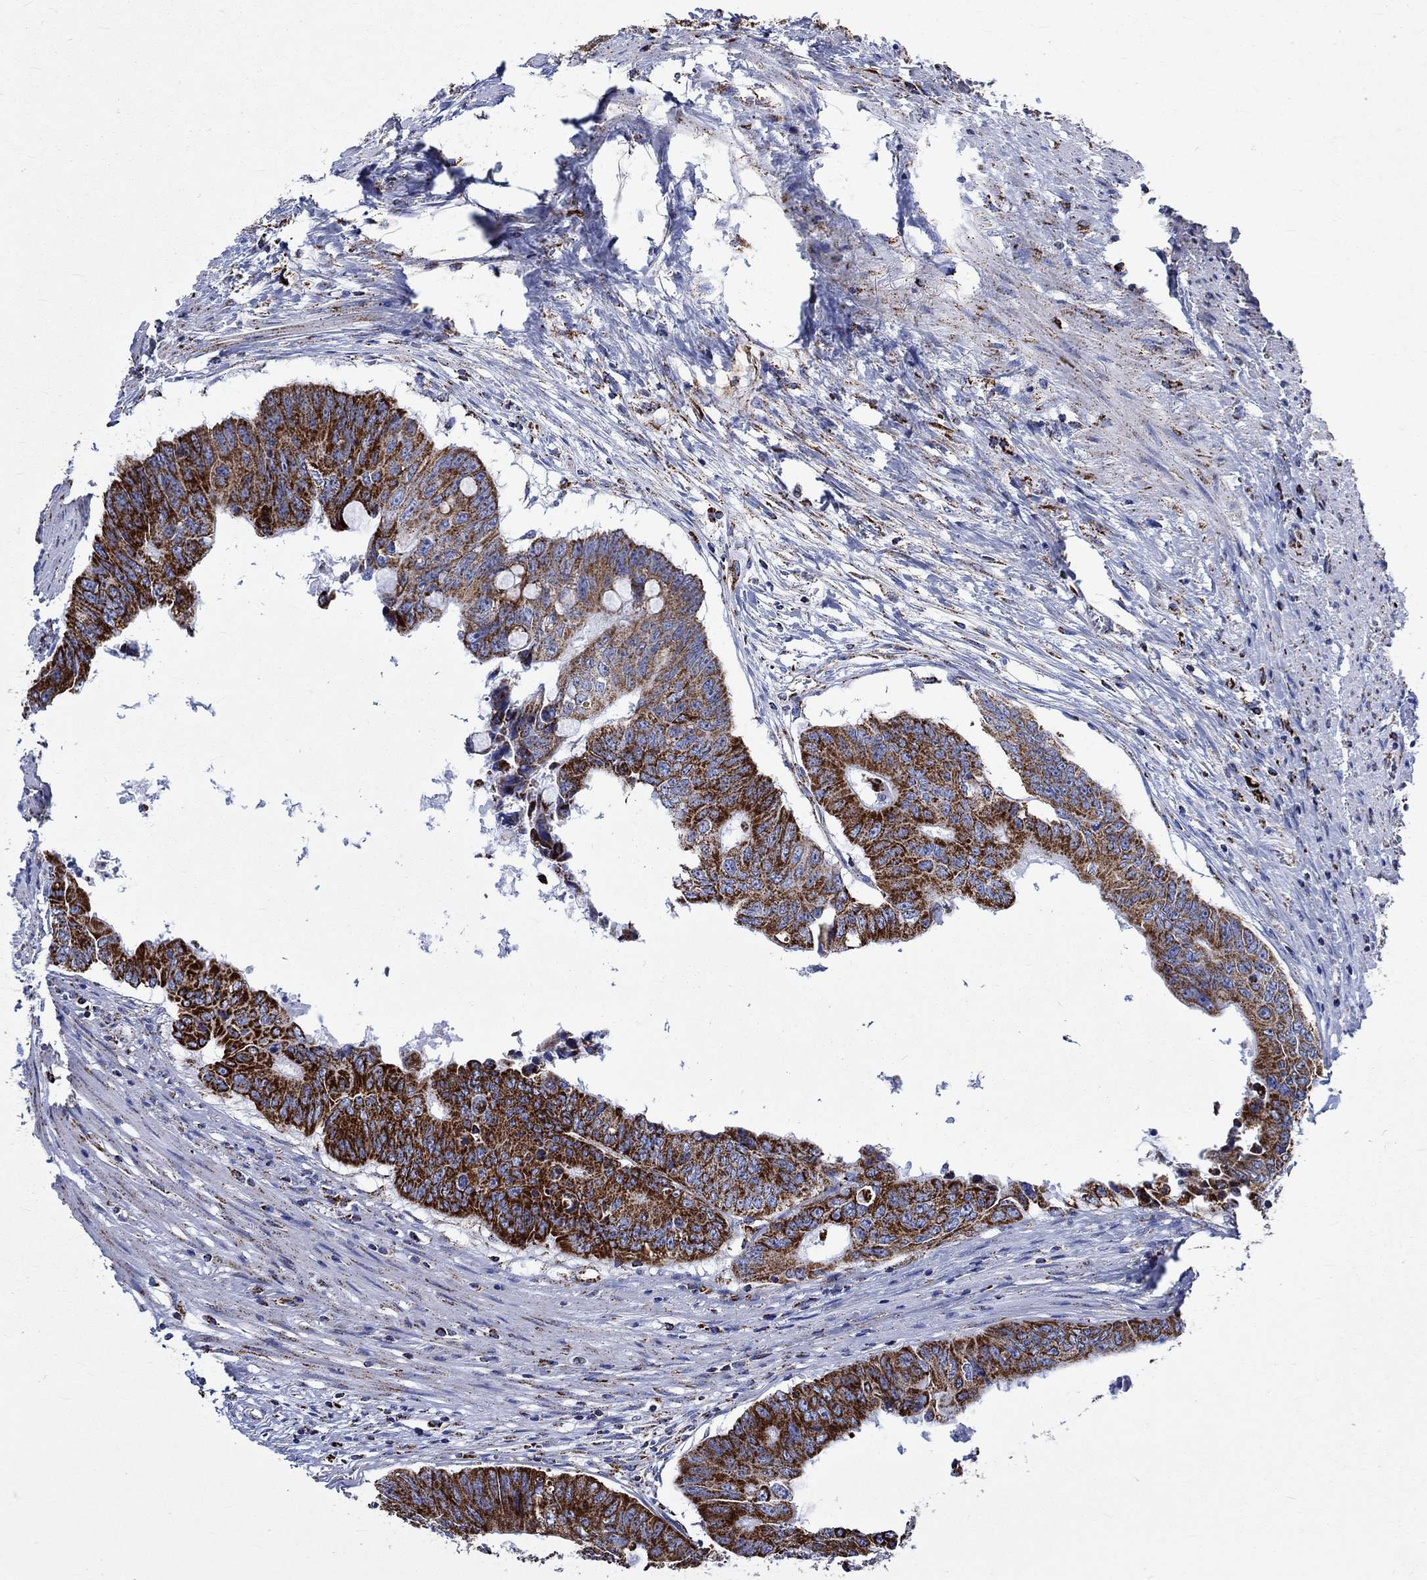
{"staining": {"intensity": "strong", "quantity": ">75%", "location": "cytoplasmic/membranous"}, "tissue": "colorectal cancer", "cell_type": "Tumor cells", "image_type": "cancer", "snomed": [{"axis": "morphology", "description": "Adenocarcinoma, NOS"}, {"axis": "topography", "description": "Rectum"}], "caption": "DAB immunohistochemical staining of colorectal cancer (adenocarcinoma) shows strong cytoplasmic/membranous protein positivity in about >75% of tumor cells.", "gene": "RCE1", "patient": {"sex": "male", "age": 59}}